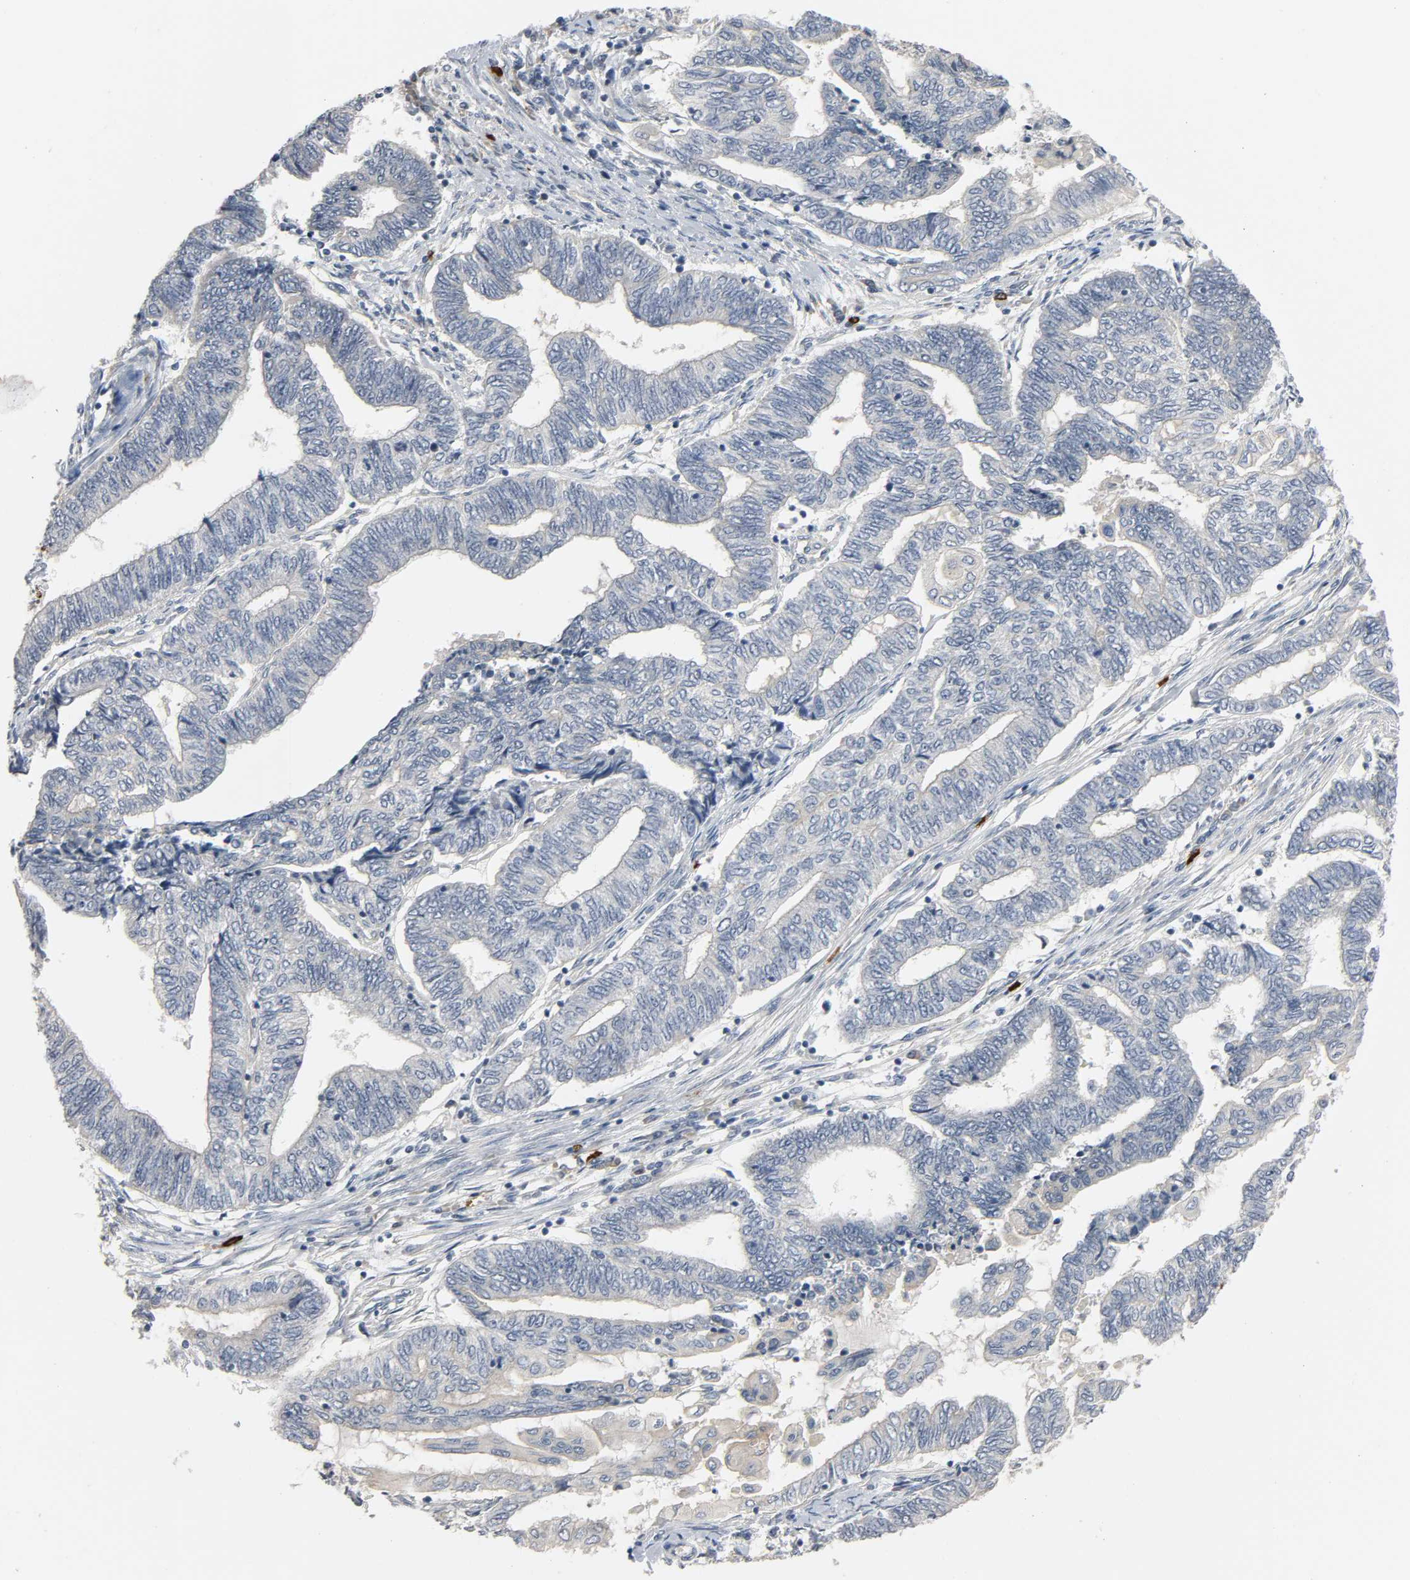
{"staining": {"intensity": "negative", "quantity": "none", "location": "none"}, "tissue": "endometrial cancer", "cell_type": "Tumor cells", "image_type": "cancer", "snomed": [{"axis": "morphology", "description": "Adenocarcinoma, NOS"}, {"axis": "topography", "description": "Uterus"}, {"axis": "topography", "description": "Endometrium"}], "caption": "Immunohistochemistry image of endometrial adenocarcinoma stained for a protein (brown), which demonstrates no expression in tumor cells.", "gene": "LIMCH1", "patient": {"sex": "female", "age": 70}}